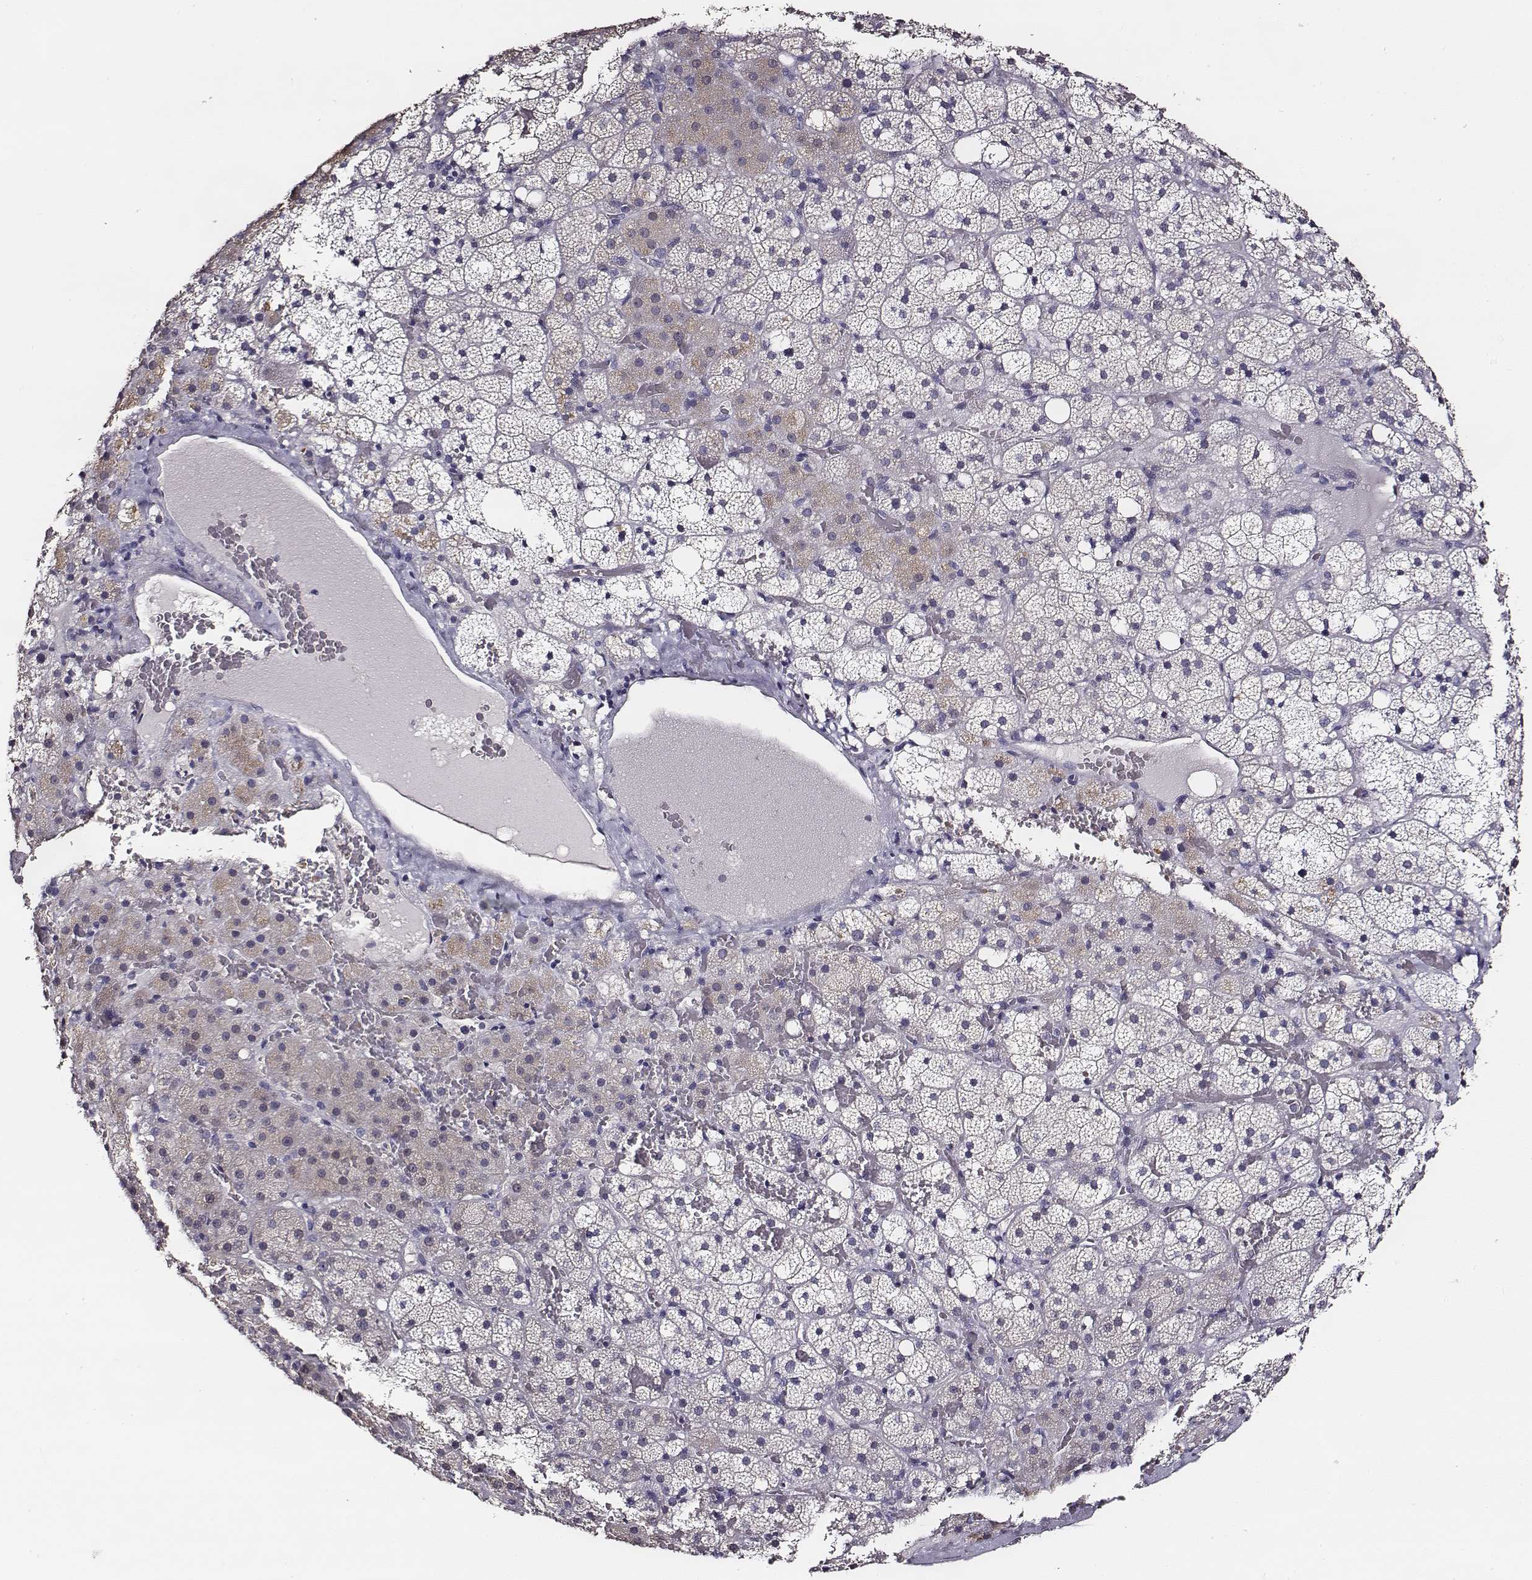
{"staining": {"intensity": "negative", "quantity": "none", "location": "none"}, "tissue": "adrenal gland", "cell_type": "Glandular cells", "image_type": "normal", "snomed": [{"axis": "morphology", "description": "Normal tissue, NOS"}, {"axis": "topography", "description": "Adrenal gland"}], "caption": "IHC photomicrograph of normal adrenal gland: adrenal gland stained with DAB exhibits no significant protein positivity in glandular cells.", "gene": "AADAT", "patient": {"sex": "male", "age": 53}}